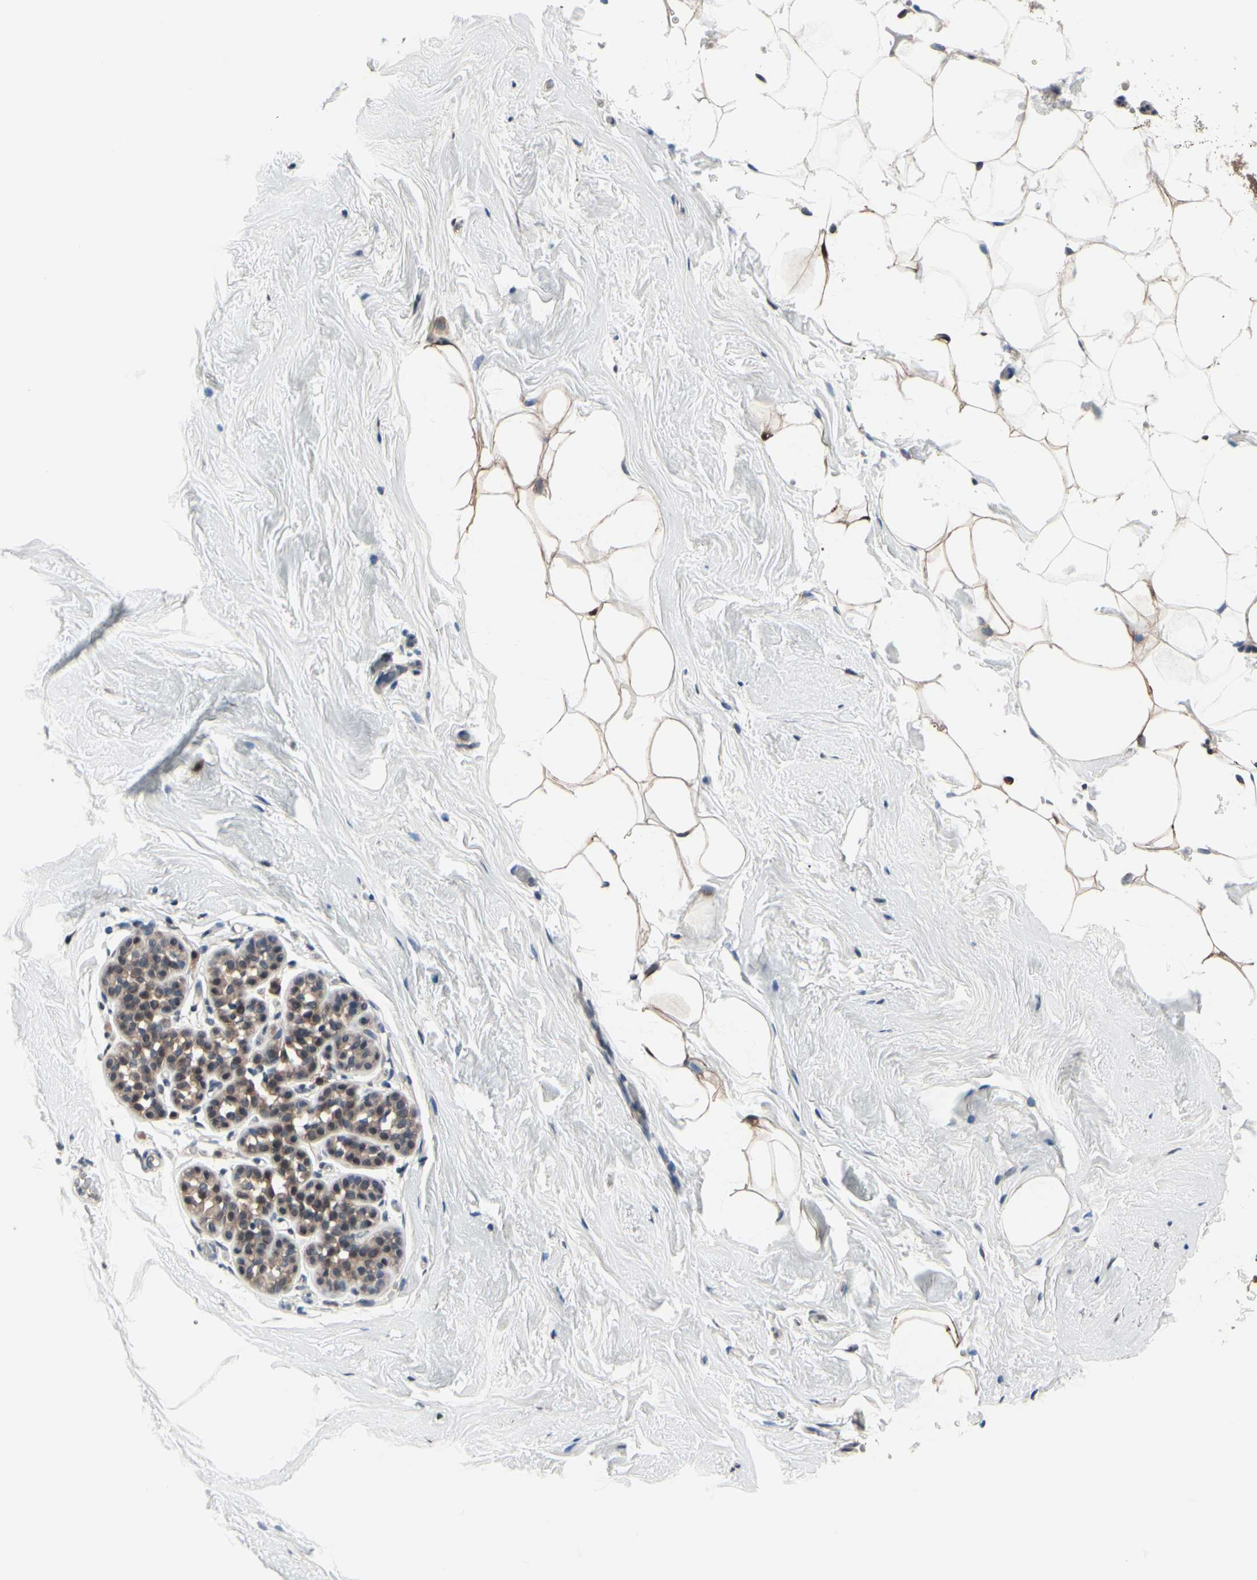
{"staining": {"intensity": "moderate", "quantity": ">75%", "location": "cytoplasmic/membranous,nuclear"}, "tissue": "breast", "cell_type": "Adipocytes", "image_type": "normal", "snomed": [{"axis": "morphology", "description": "Normal tissue, NOS"}, {"axis": "topography", "description": "Breast"}], "caption": "A medium amount of moderate cytoplasmic/membranous,nuclear staining is appreciated in approximately >75% of adipocytes in benign breast.", "gene": "PRDX6", "patient": {"sex": "female", "age": 75}}